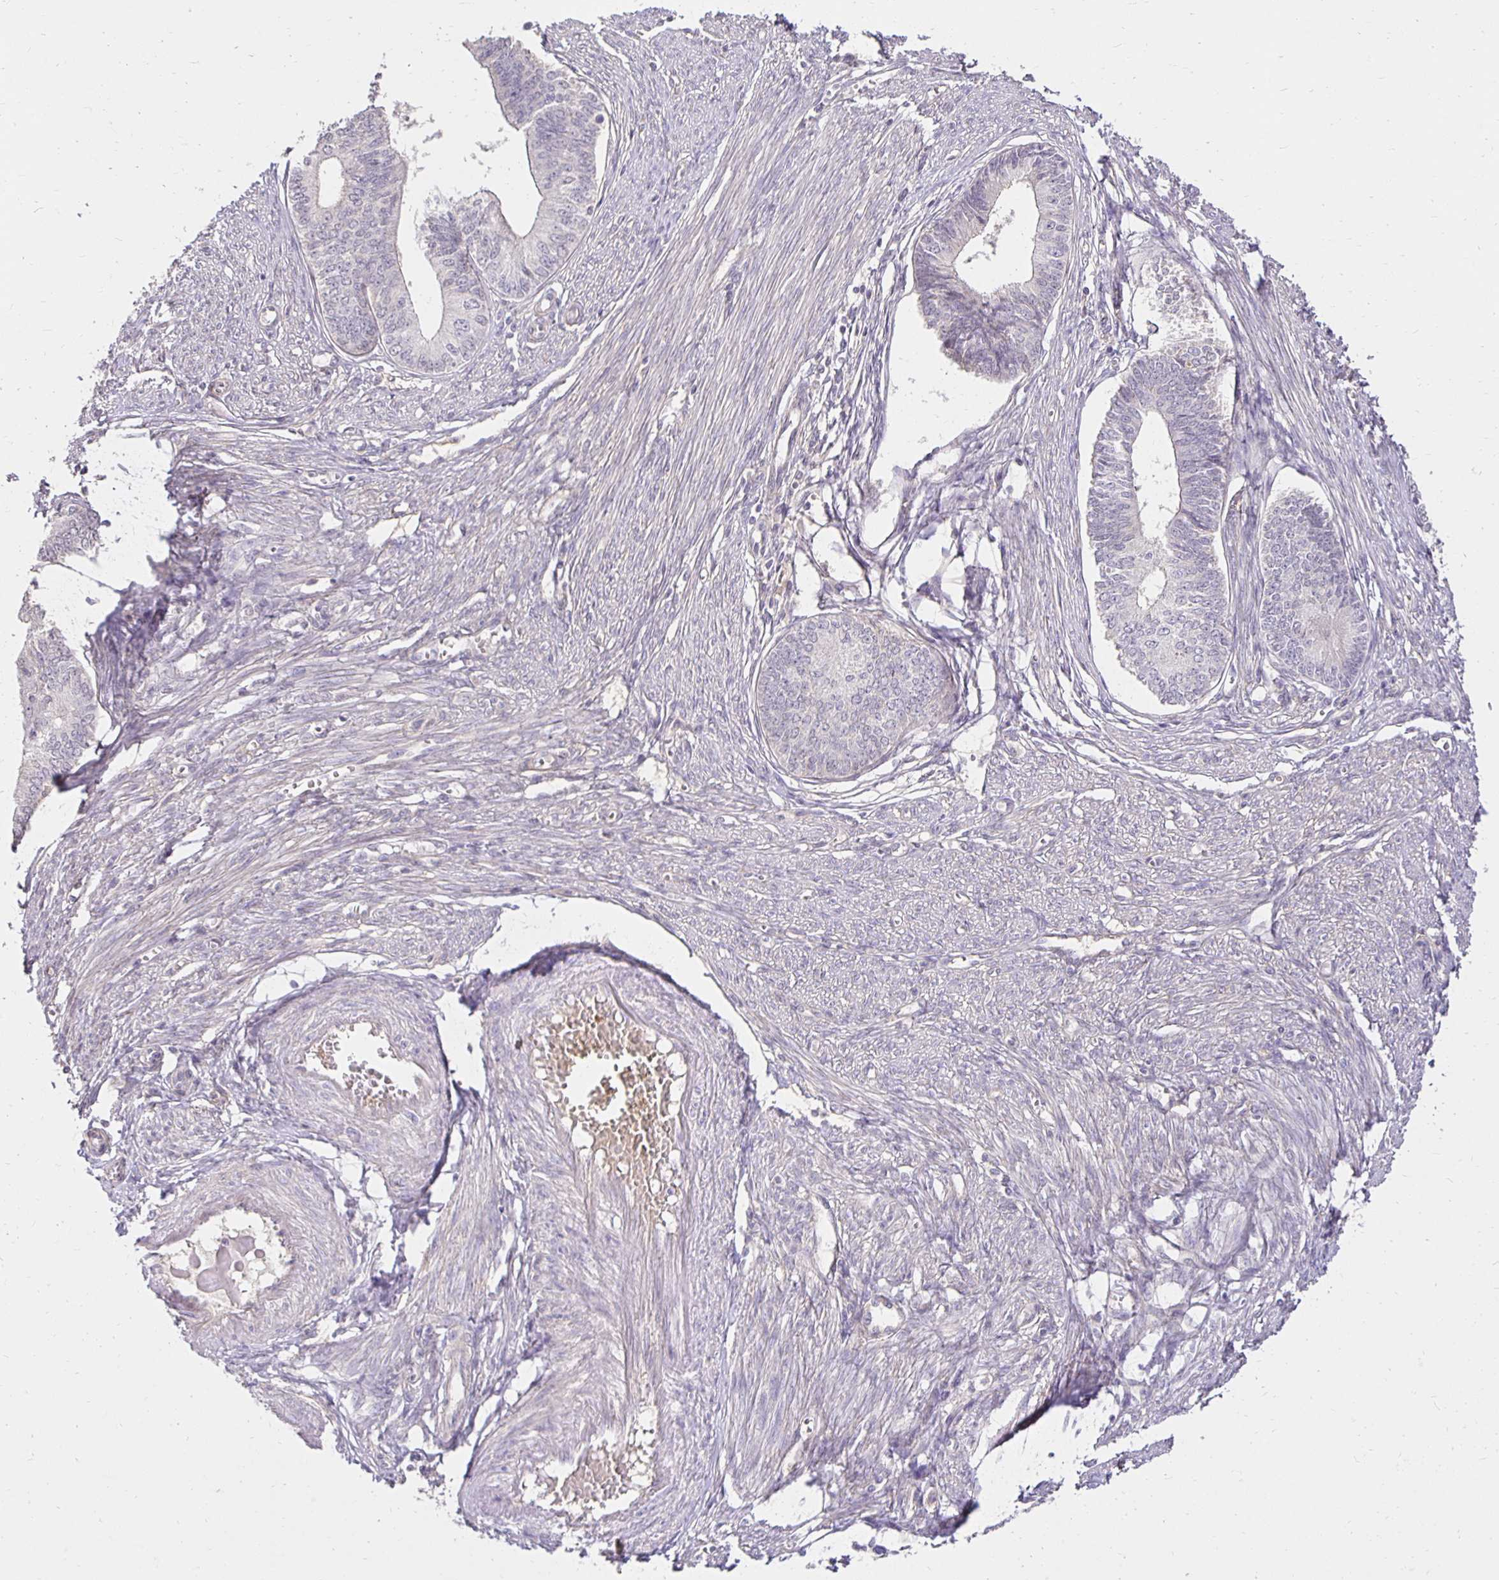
{"staining": {"intensity": "negative", "quantity": "none", "location": "none"}, "tissue": "endometrial cancer", "cell_type": "Tumor cells", "image_type": "cancer", "snomed": [{"axis": "morphology", "description": "Adenocarcinoma, NOS"}, {"axis": "topography", "description": "Endometrium"}], "caption": "This is an IHC image of endometrial adenocarcinoma. There is no staining in tumor cells.", "gene": "PNPLA3", "patient": {"sex": "female", "age": 68}}